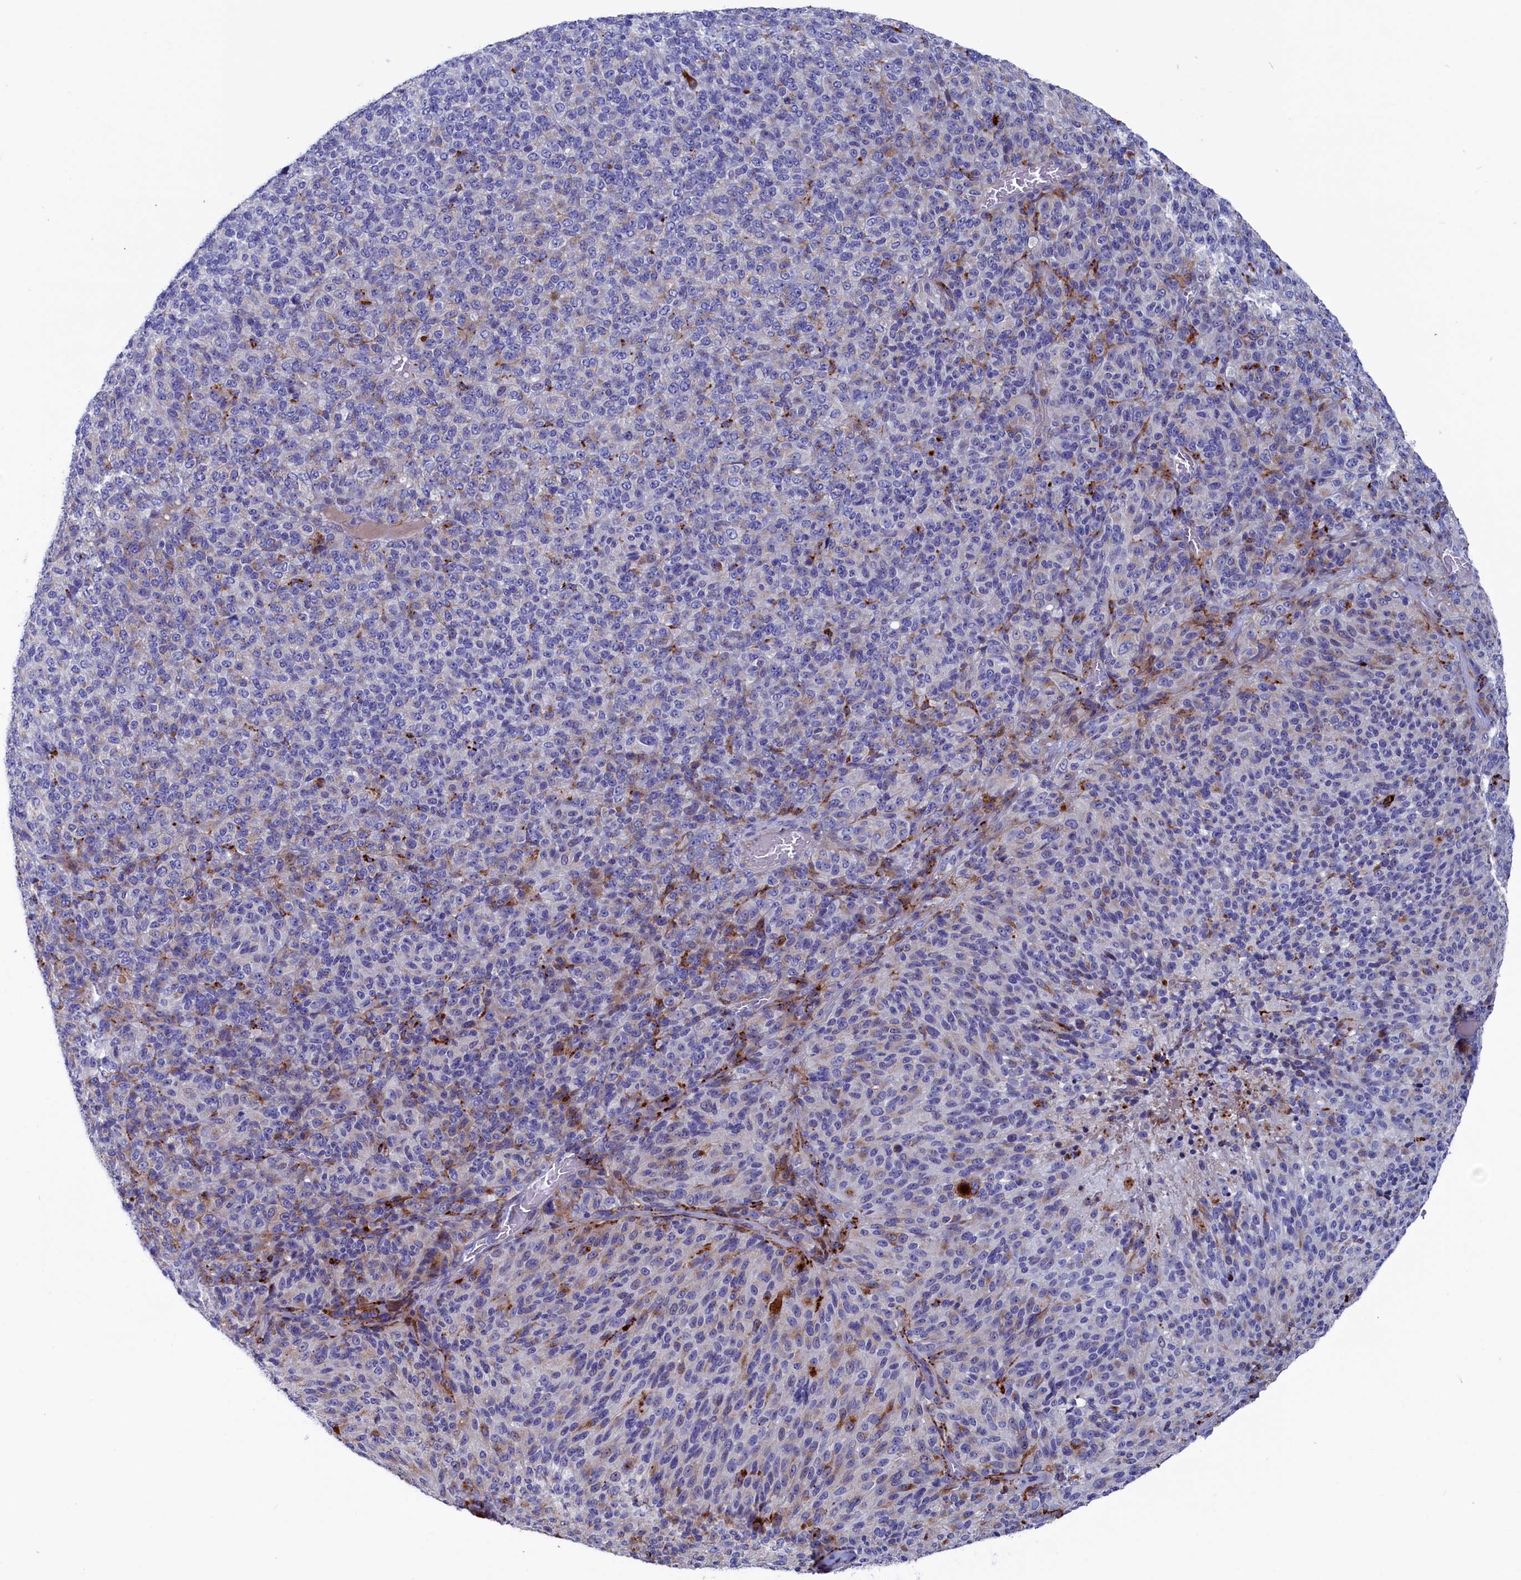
{"staining": {"intensity": "negative", "quantity": "none", "location": "none"}, "tissue": "melanoma", "cell_type": "Tumor cells", "image_type": "cancer", "snomed": [{"axis": "morphology", "description": "Malignant melanoma, Metastatic site"}, {"axis": "topography", "description": "Brain"}], "caption": "IHC image of neoplastic tissue: melanoma stained with DAB (3,3'-diaminobenzidine) exhibits no significant protein expression in tumor cells.", "gene": "NUDT7", "patient": {"sex": "female", "age": 56}}